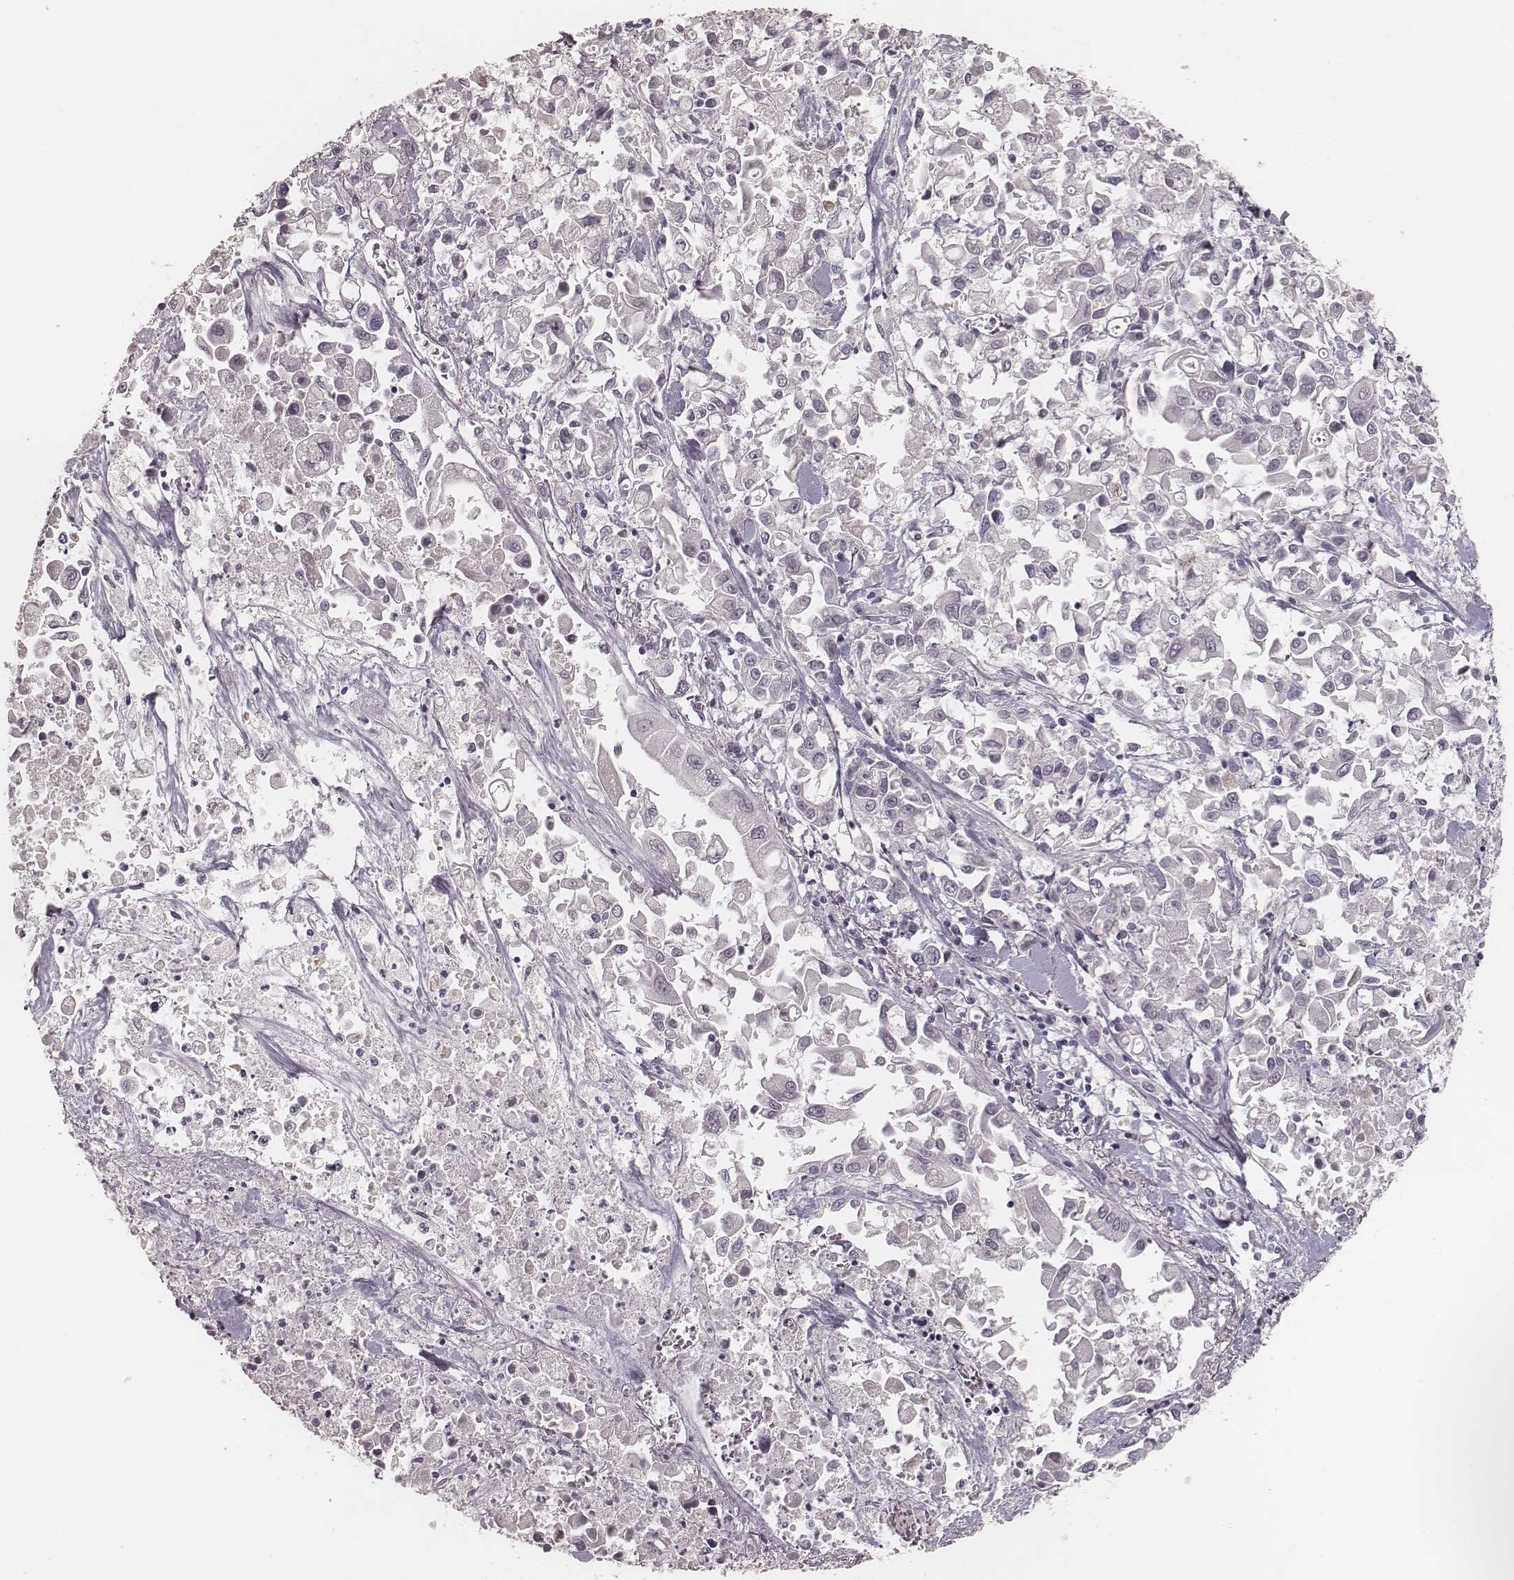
{"staining": {"intensity": "negative", "quantity": "none", "location": "none"}, "tissue": "pancreatic cancer", "cell_type": "Tumor cells", "image_type": "cancer", "snomed": [{"axis": "morphology", "description": "Adenocarcinoma, NOS"}, {"axis": "topography", "description": "Pancreas"}], "caption": "This is an immunohistochemistry histopathology image of human pancreatic cancer. There is no positivity in tumor cells.", "gene": "FAM13B", "patient": {"sex": "female", "age": 83}}